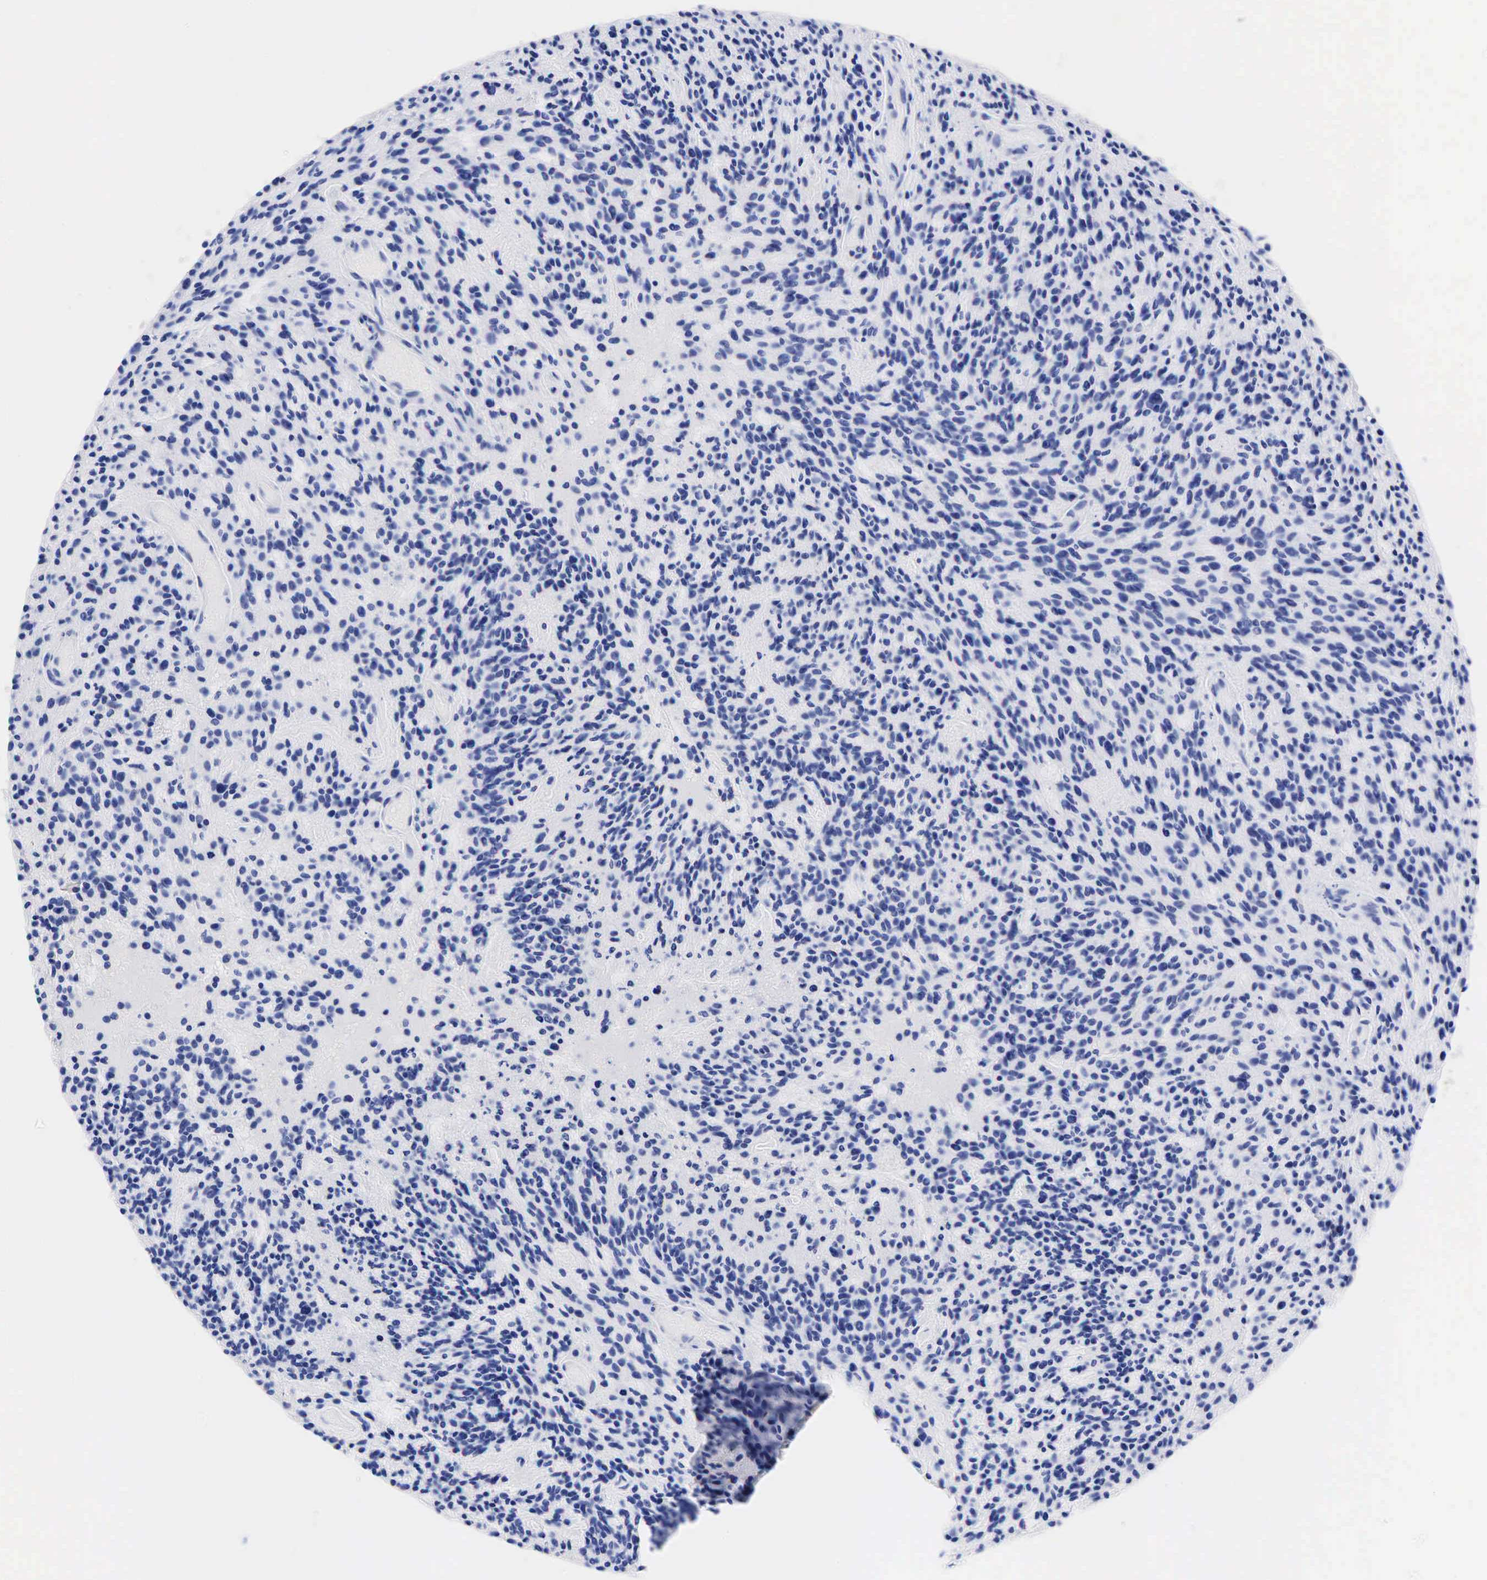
{"staining": {"intensity": "negative", "quantity": "none", "location": "none"}, "tissue": "glioma", "cell_type": "Tumor cells", "image_type": "cancer", "snomed": [{"axis": "morphology", "description": "Glioma, malignant, High grade"}, {"axis": "topography", "description": "Brain"}], "caption": "Human glioma stained for a protein using immunohistochemistry (IHC) exhibits no staining in tumor cells.", "gene": "KRT18", "patient": {"sex": "female", "age": 13}}